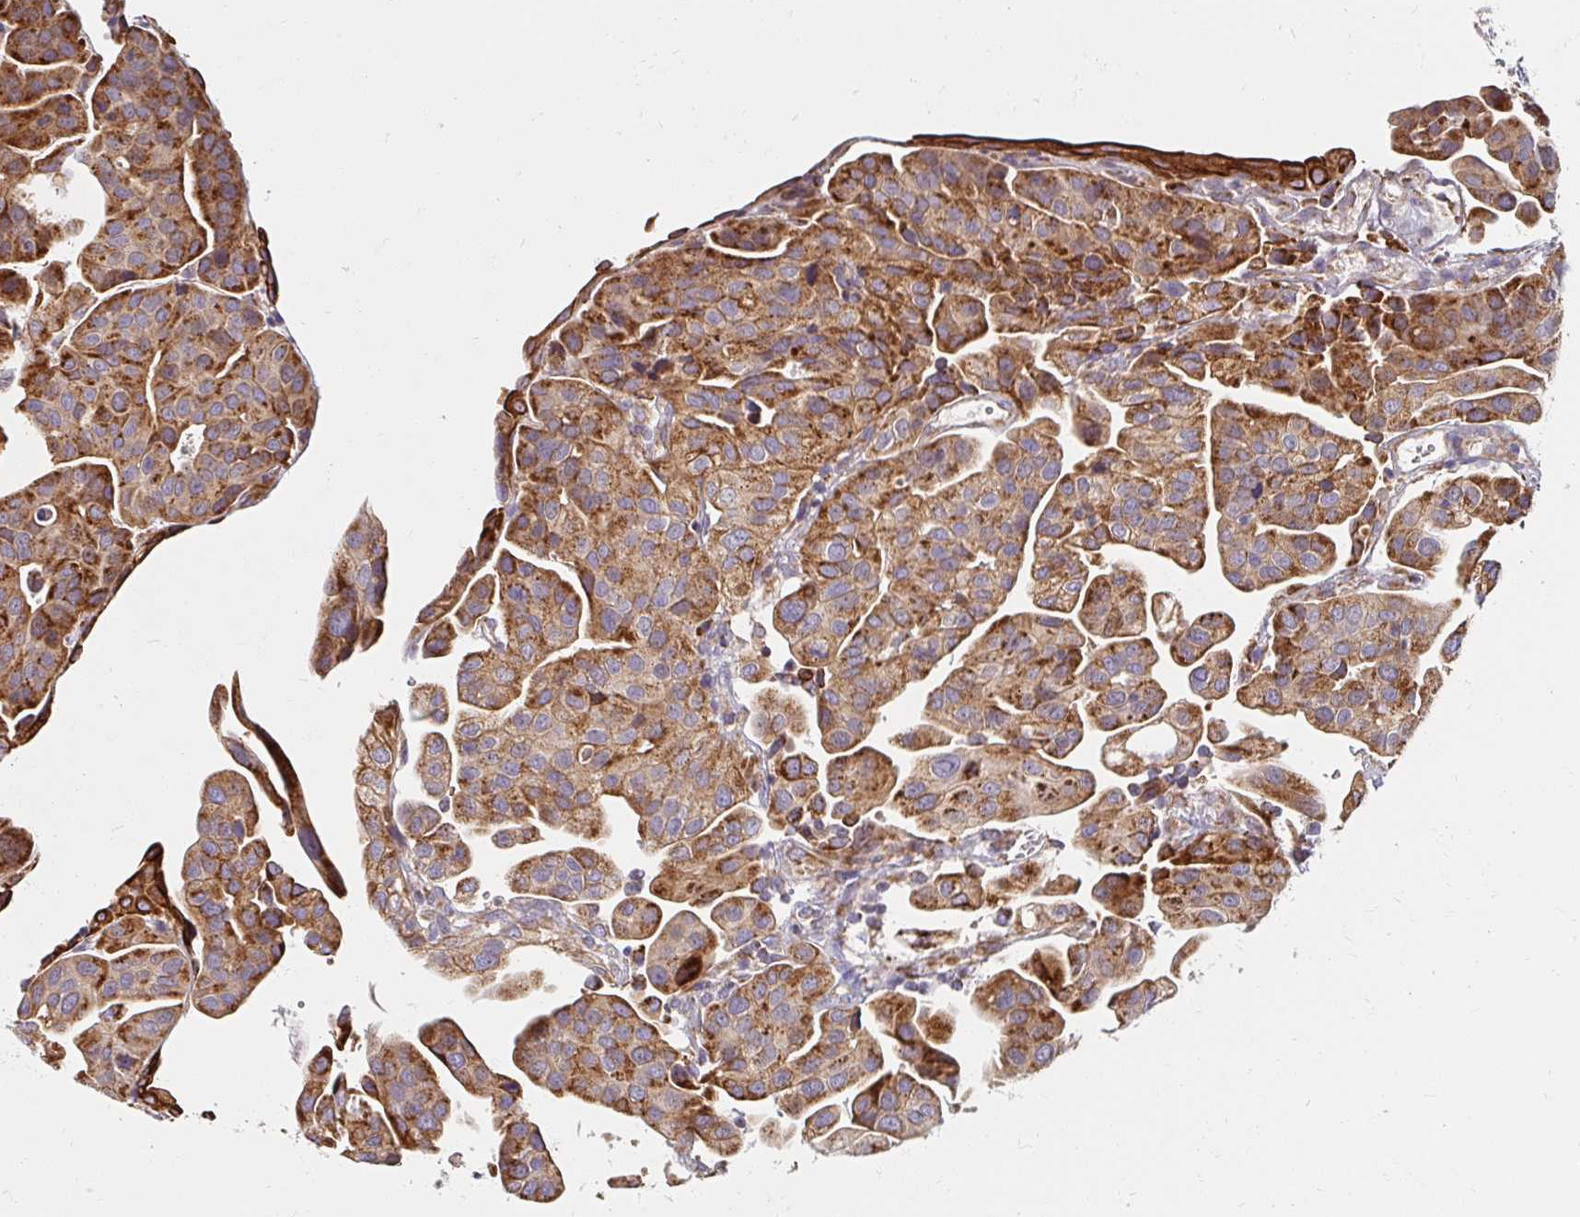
{"staining": {"intensity": "moderate", "quantity": ">75%", "location": "cytoplasmic/membranous"}, "tissue": "renal cancer", "cell_type": "Tumor cells", "image_type": "cancer", "snomed": [{"axis": "morphology", "description": "Adenocarcinoma, NOS"}, {"axis": "topography", "description": "Urinary bladder"}], "caption": "This histopathology image displays immunohistochemistry (IHC) staining of human renal adenocarcinoma, with medium moderate cytoplasmic/membranous expression in approximately >75% of tumor cells.", "gene": "SKP2", "patient": {"sex": "male", "age": 61}}